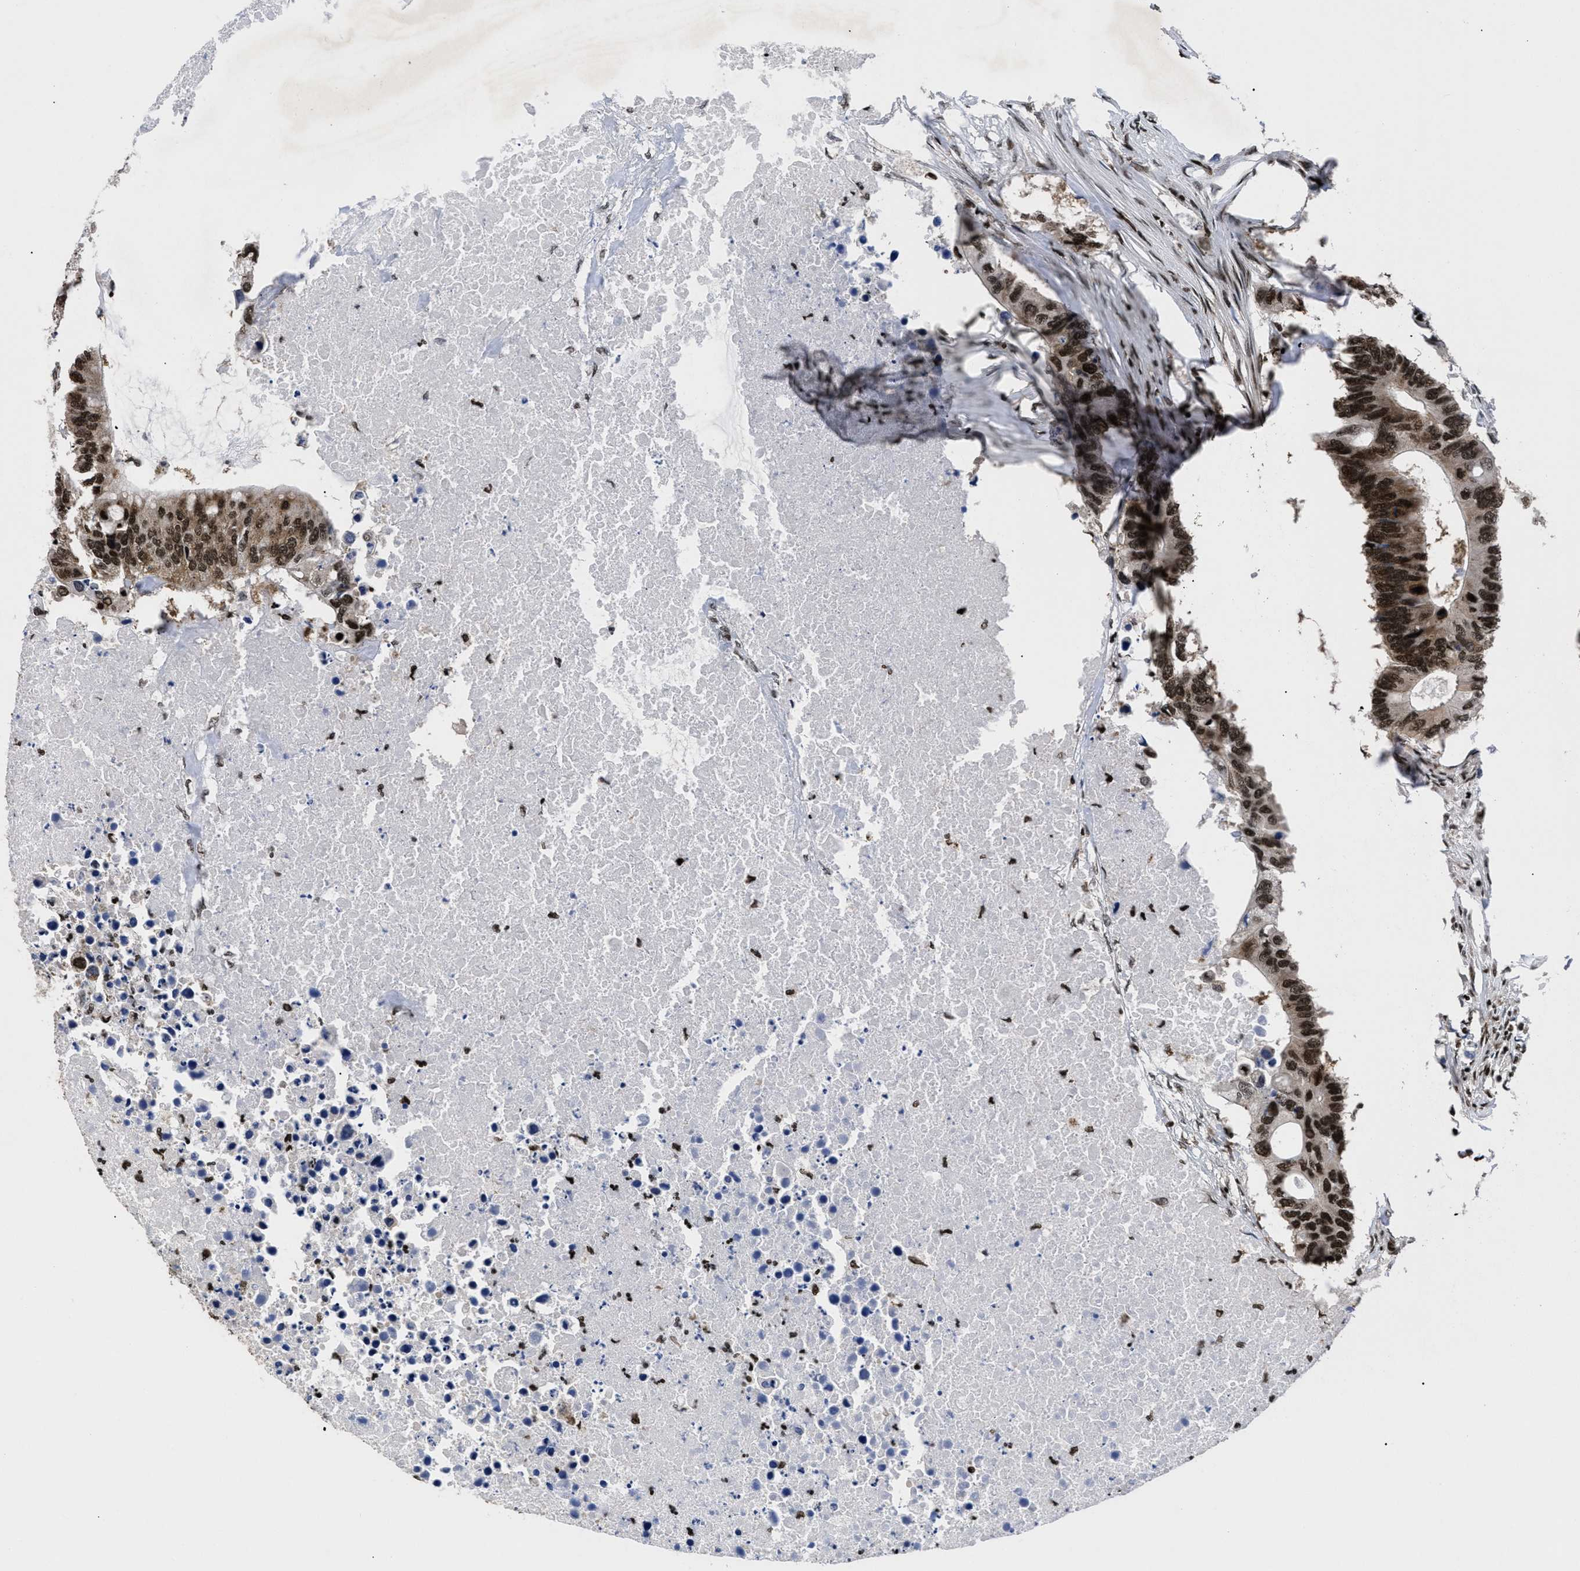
{"staining": {"intensity": "strong", "quantity": ">75%", "location": "cytoplasmic/membranous,nuclear"}, "tissue": "colorectal cancer", "cell_type": "Tumor cells", "image_type": "cancer", "snomed": [{"axis": "morphology", "description": "Adenocarcinoma, NOS"}, {"axis": "topography", "description": "Colon"}], "caption": "A high amount of strong cytoplasmic/membranous and nuclear positivity is identified in approximately >75% of tumor cells in colorectal cancer tissue. (DAB (3,3'-diaminobenzidine) = brown stain, brightfield microscopy at high magnification).", "gene": "CALHM3", "patient": {"sex": "male", "age": 71}}